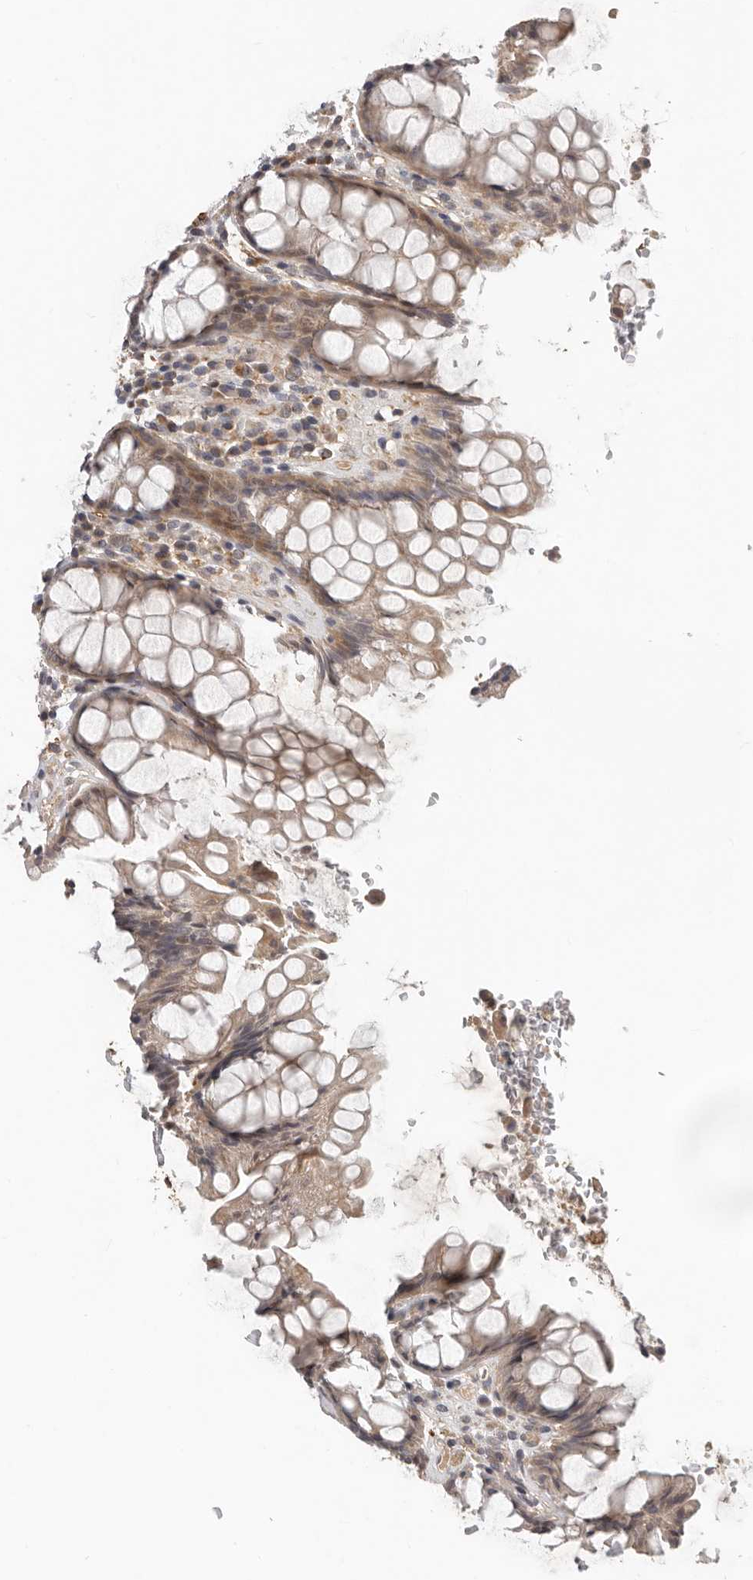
{"staining": {"intensity": "weak", "quantity": ">75%", "location": "cytoplasmic/membranous"}, "tissue": "rectum", "cell_type": "Glandular cells", "image_type": "normal", "snomed": [{"axis": "morphology", "description": "Normal tissue, NOS"}, {"axis": "topography", "description": "Rectum"}], "caption": "Normal rectum was stained to show a protein in brown. There is low levels of weak cytoplasmic/membranous staining in about >75% of glandular cells. (DAB (3,3'-diaminobenzidine) IHC, brown staining for protein, blue staining for nuclei).", "gene": "RNF157", "patient": {"sex": "male", "age": 64}}